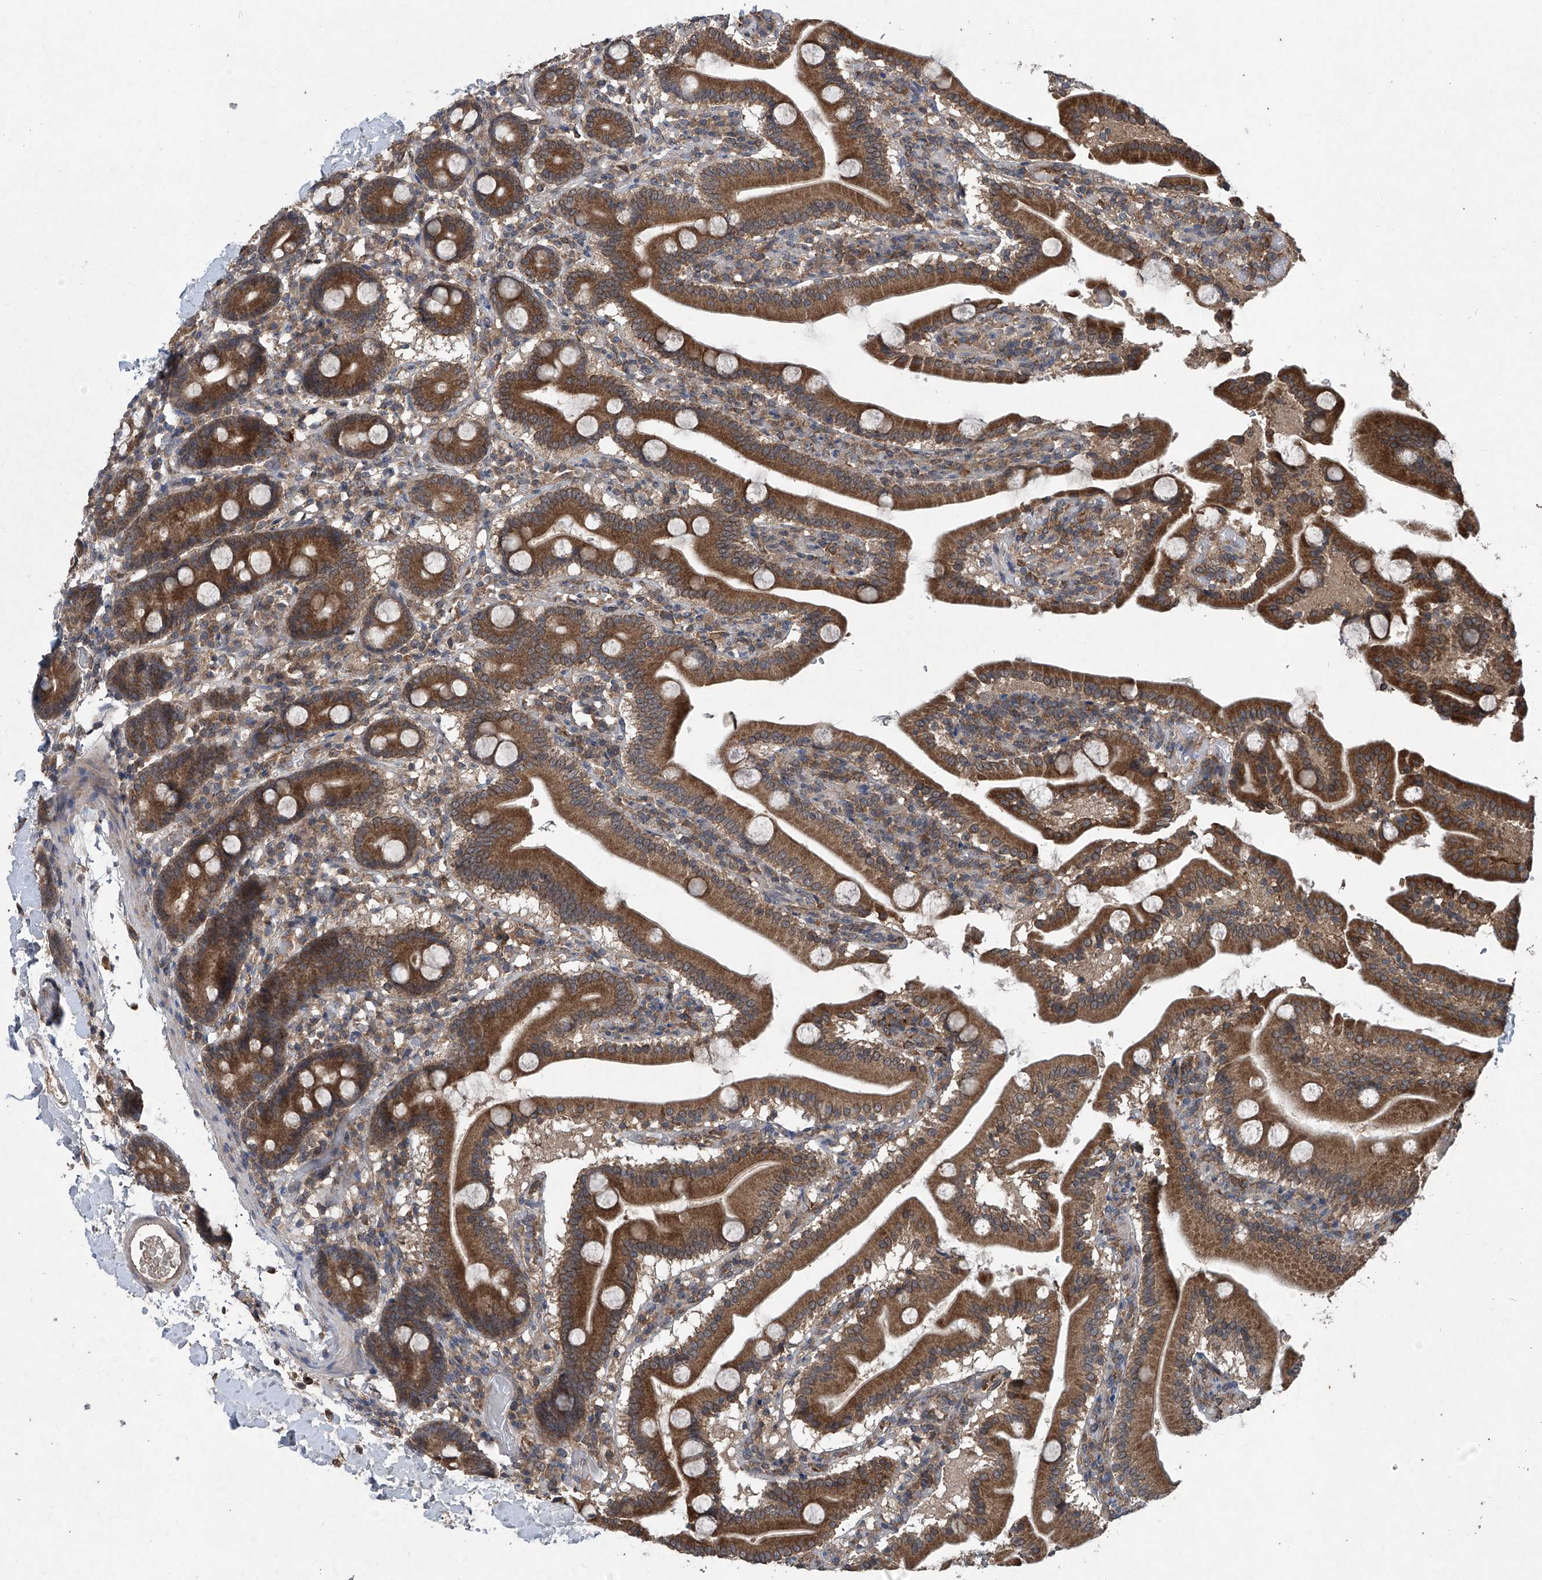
{"staining": {"intensity": "strong", "quantity": ">75%", "location": "cytoplasmic/membranous"}, "tissue": "duodenum", "cell_type": "Glandular cells", "image_type": "normal", "snomed": [{"axis": "morphology", "description": "Normal tissue, NOS"}, {"axis": "topography", "description": "Duodenum"}], "caption": "A histopathology image showing strong cytoplasmic/membranous positivity in about >75% of glandular cells in benign duodenum, as visualized by brown immunohistochemical staining.", "gene": "SUMF2", "patient": {"sex": "male", "age": 55}}